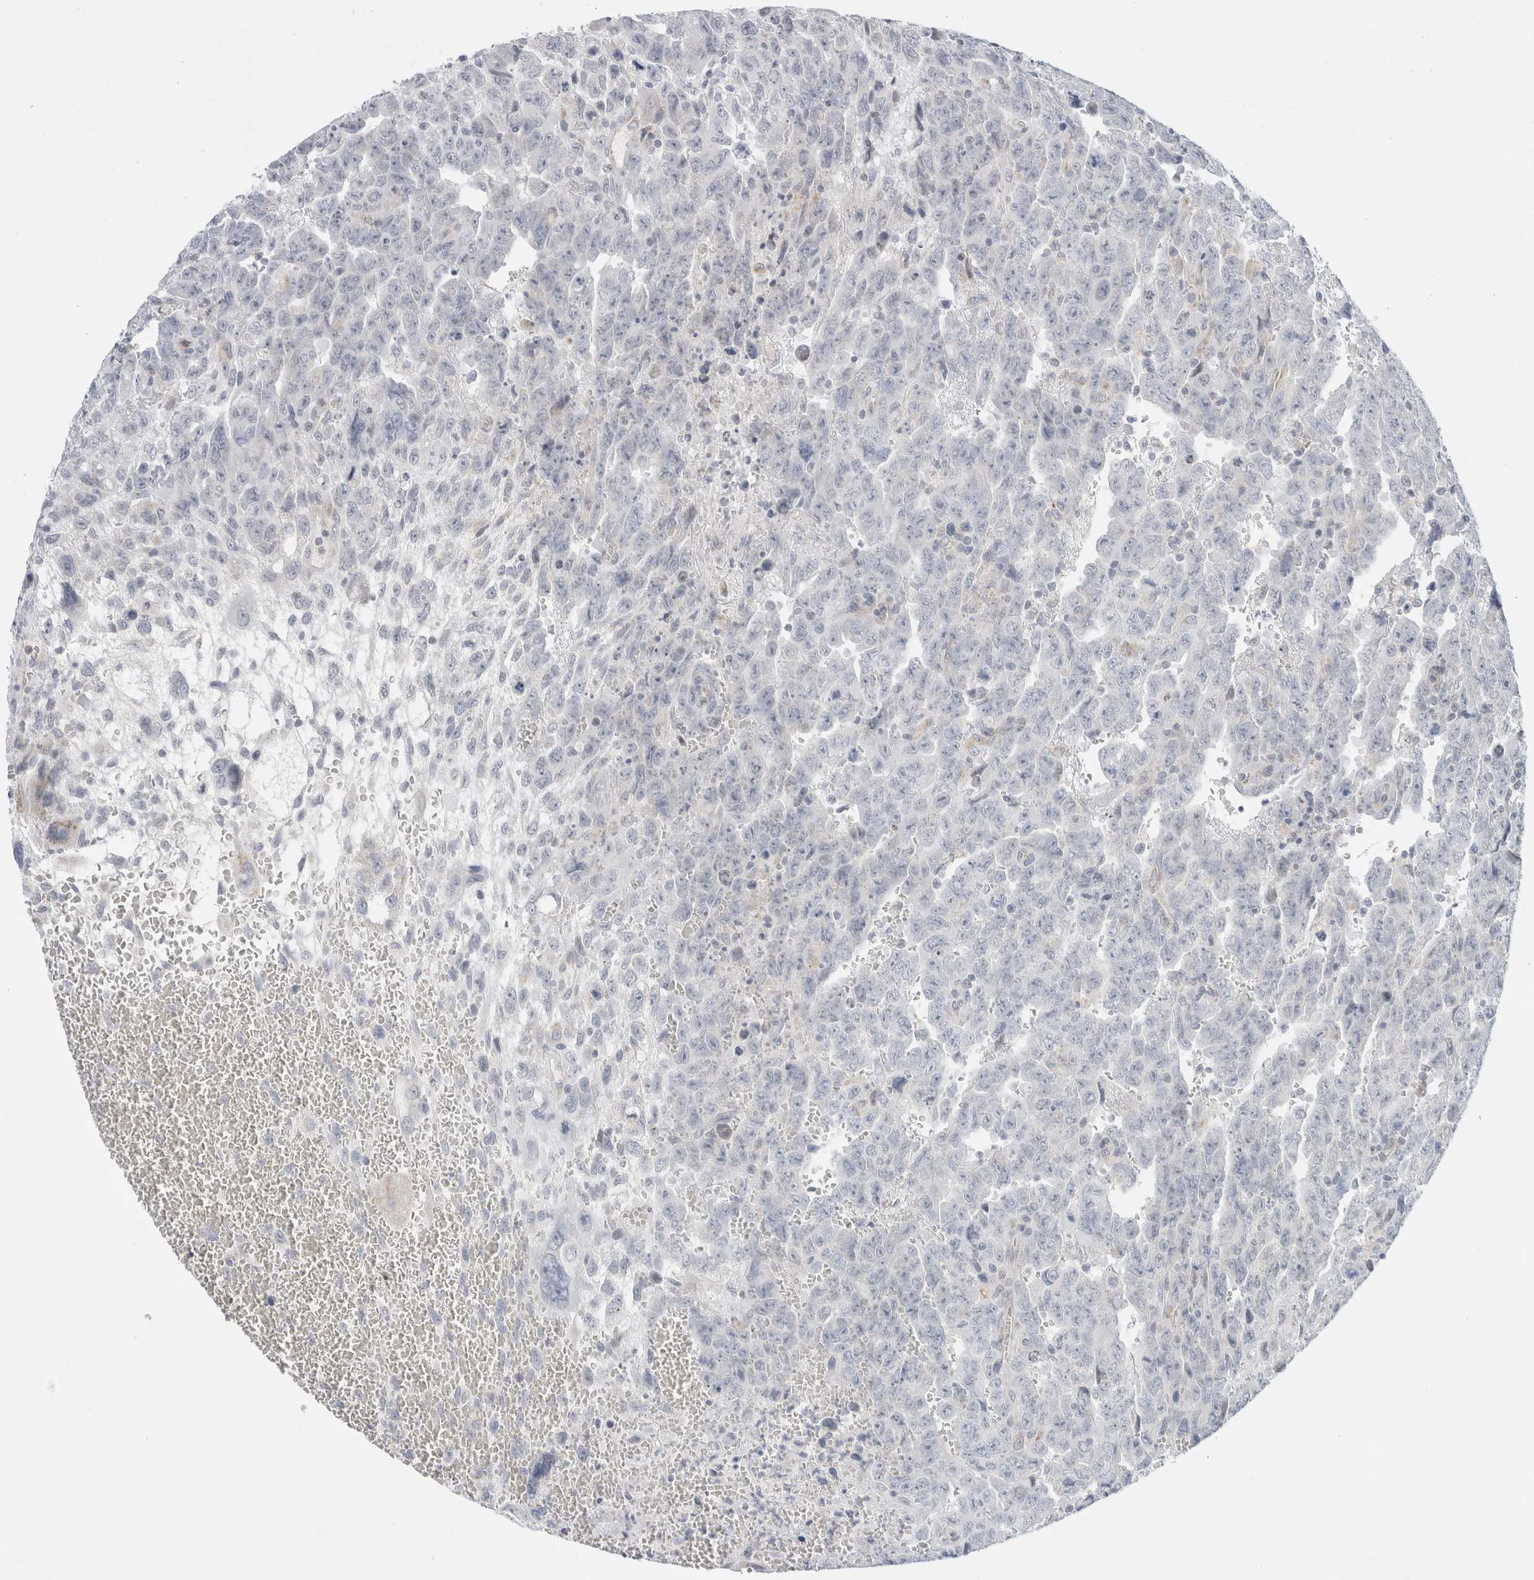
{"staining": {"intensity": "negative", "quantity": "none", "location": "none"}, "tissue": "testis cancer", "cell_type": "Tumor cells", "image_type": "cancer", "snomed": [{"axis": "morphology", "description": "Carcinoma, Embryonal, NOS"}, {"axis": "topography", "description": "Testis"}], "caption": "Tumor cells are negative for brown protein staining in embryonal carcinoma (testis).", "gene": "FAHD1", "patient": {"sex": "male", "age": 28}}